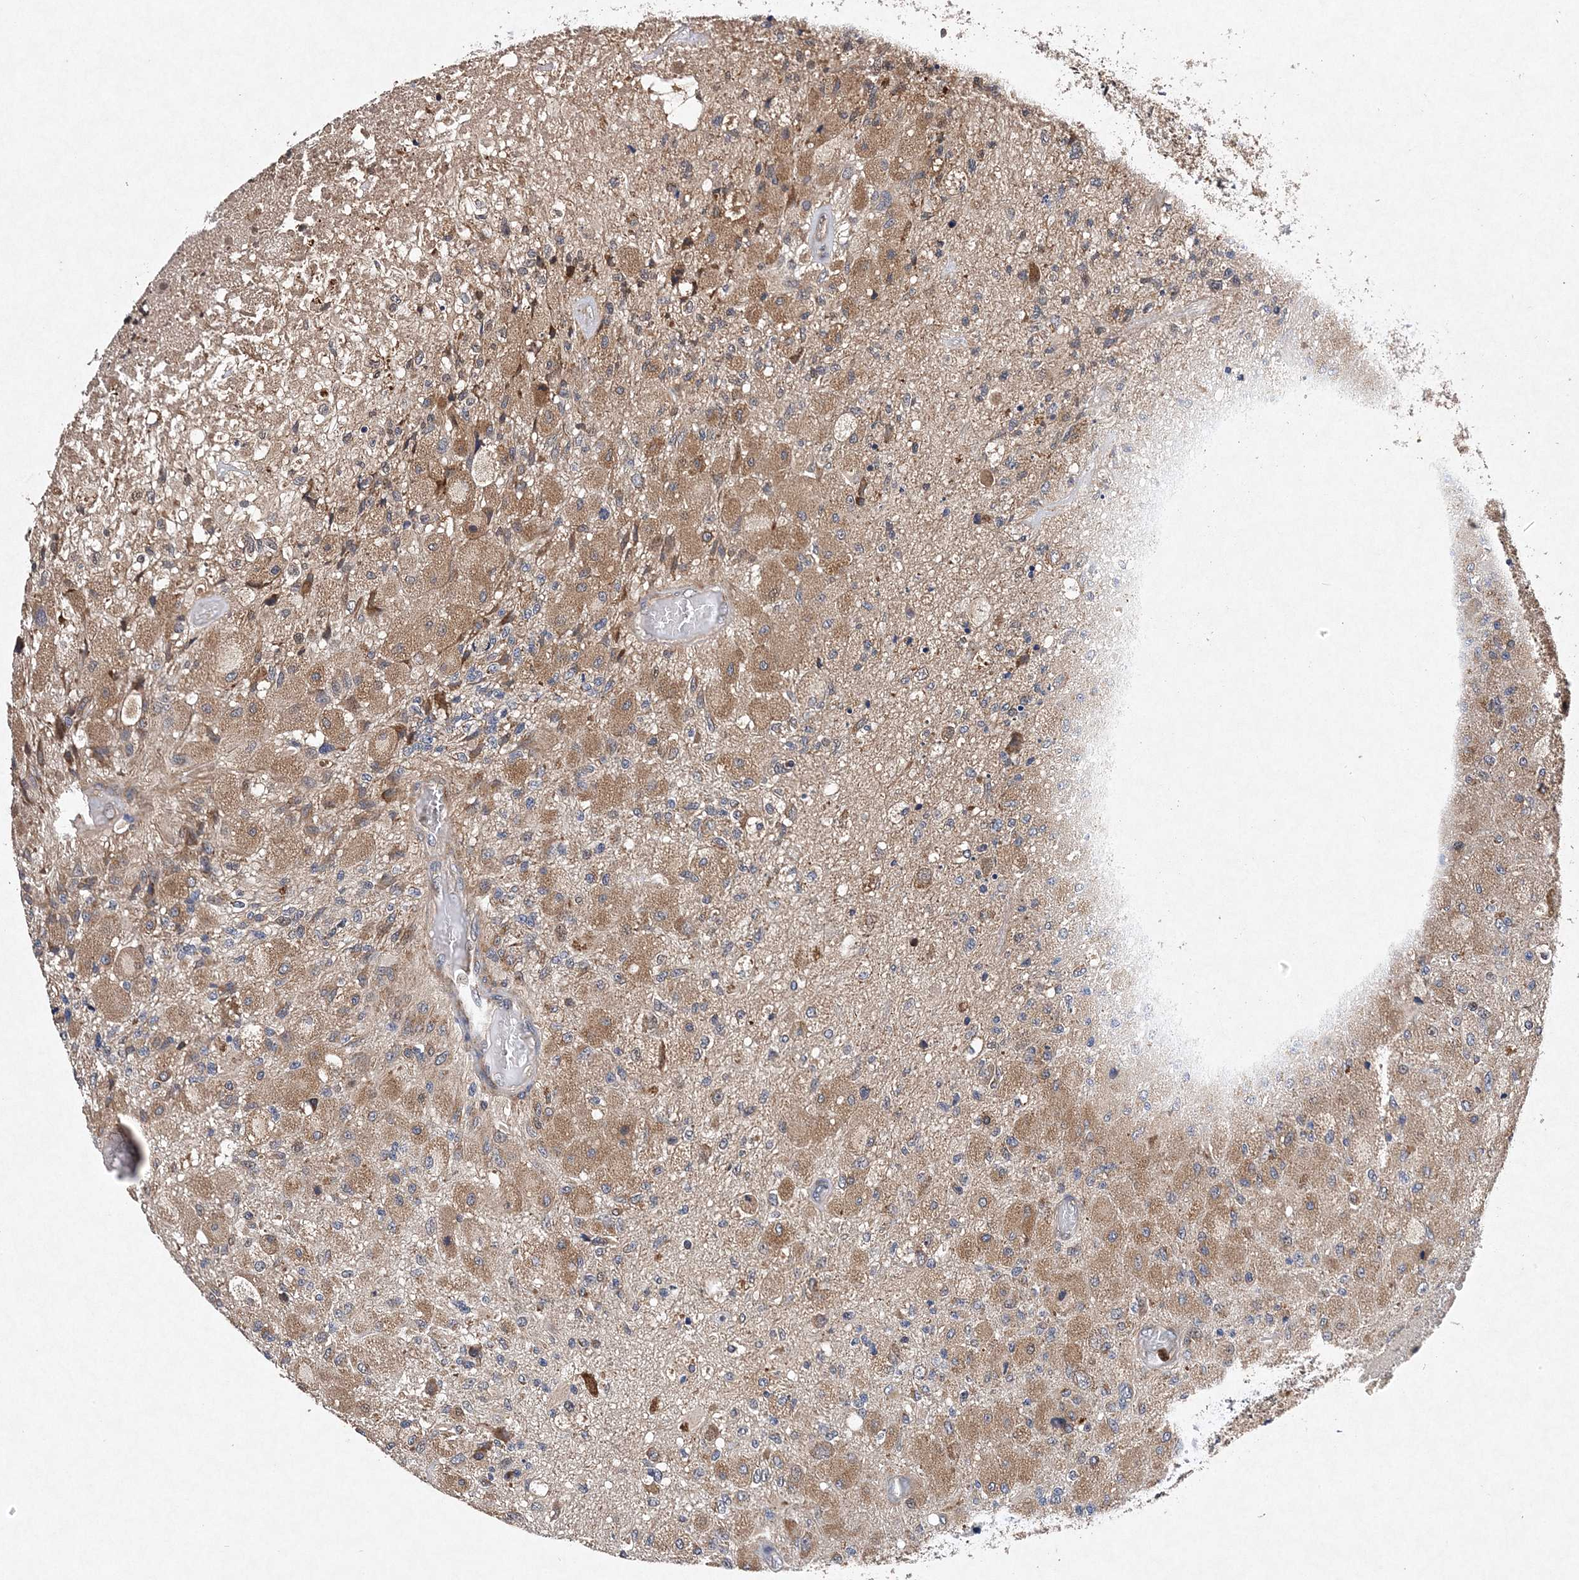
{"staining": {"intensity": "moderate", "quantity": ">75%", "location": "cytoplasmic/membranous"}, "tissue": "glioma", "cell_type": "Tumor cells", "image_type": "cancer", "snomed": [{"axis": "morphology", "description": "Normal tissue, NOS"}, {"axis": "morphology", "description": "Glioma, malignant, High grade"}, {"axis": "topography", "description": "Cerebral cortex"}], "caption": "Glioma tissue shows moderate cytoplasmic/membranous staining in approximately >75% of tumor cells, visualized by immunohistochemistry. The staining is performed using DAB (3,3'-diaminobenzidine) brown chromogen to label protein expression. The nuclei are counter-stained blue using hematoxylin.", "gene": "PROSER1", "patient": {"sex": "male", "age": 77}}